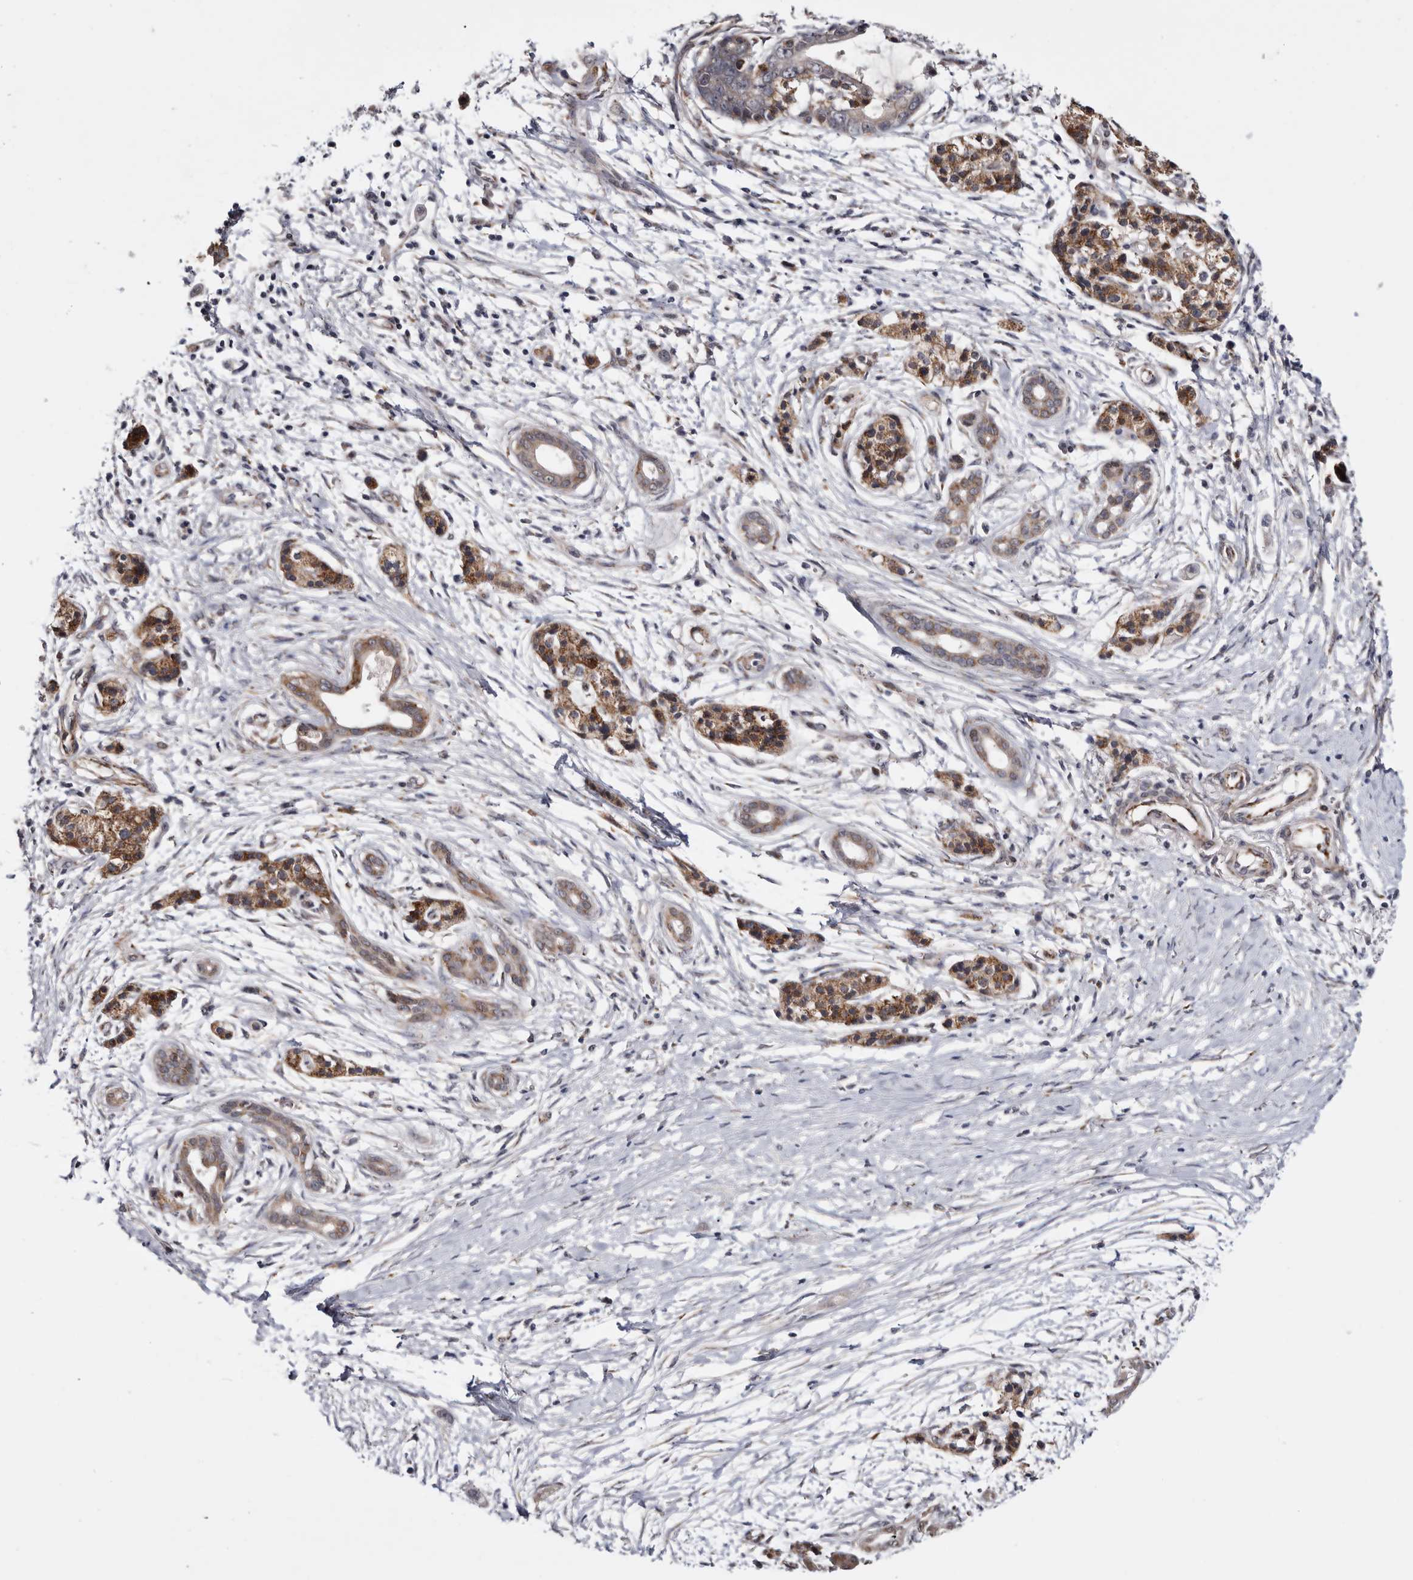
{"staining": {"intensity": "weak", "quantity": ">75%", "location": "cytoplasmic/membranous"}, "tissue": "pancreatic cancer", "cell_type": "Tumor cells", "image_type": "cancer", "snomed": [{"axis": "morphology", "description": "Adenocarcinoma, NOS"}, {"axis": "topography", "description": "Pancreas"}], "caption": "Brown immunohistochemical staining in adenocarcinoma (pancreatic) exhibits weak cytoplasmic/membranous staining in approximately >75% of tumor cells. (DAB = brown stain, brightfield microscopy at high magnification).", "gene": "ARMCX2", "patient": {"sex": "male", "age": 59}}